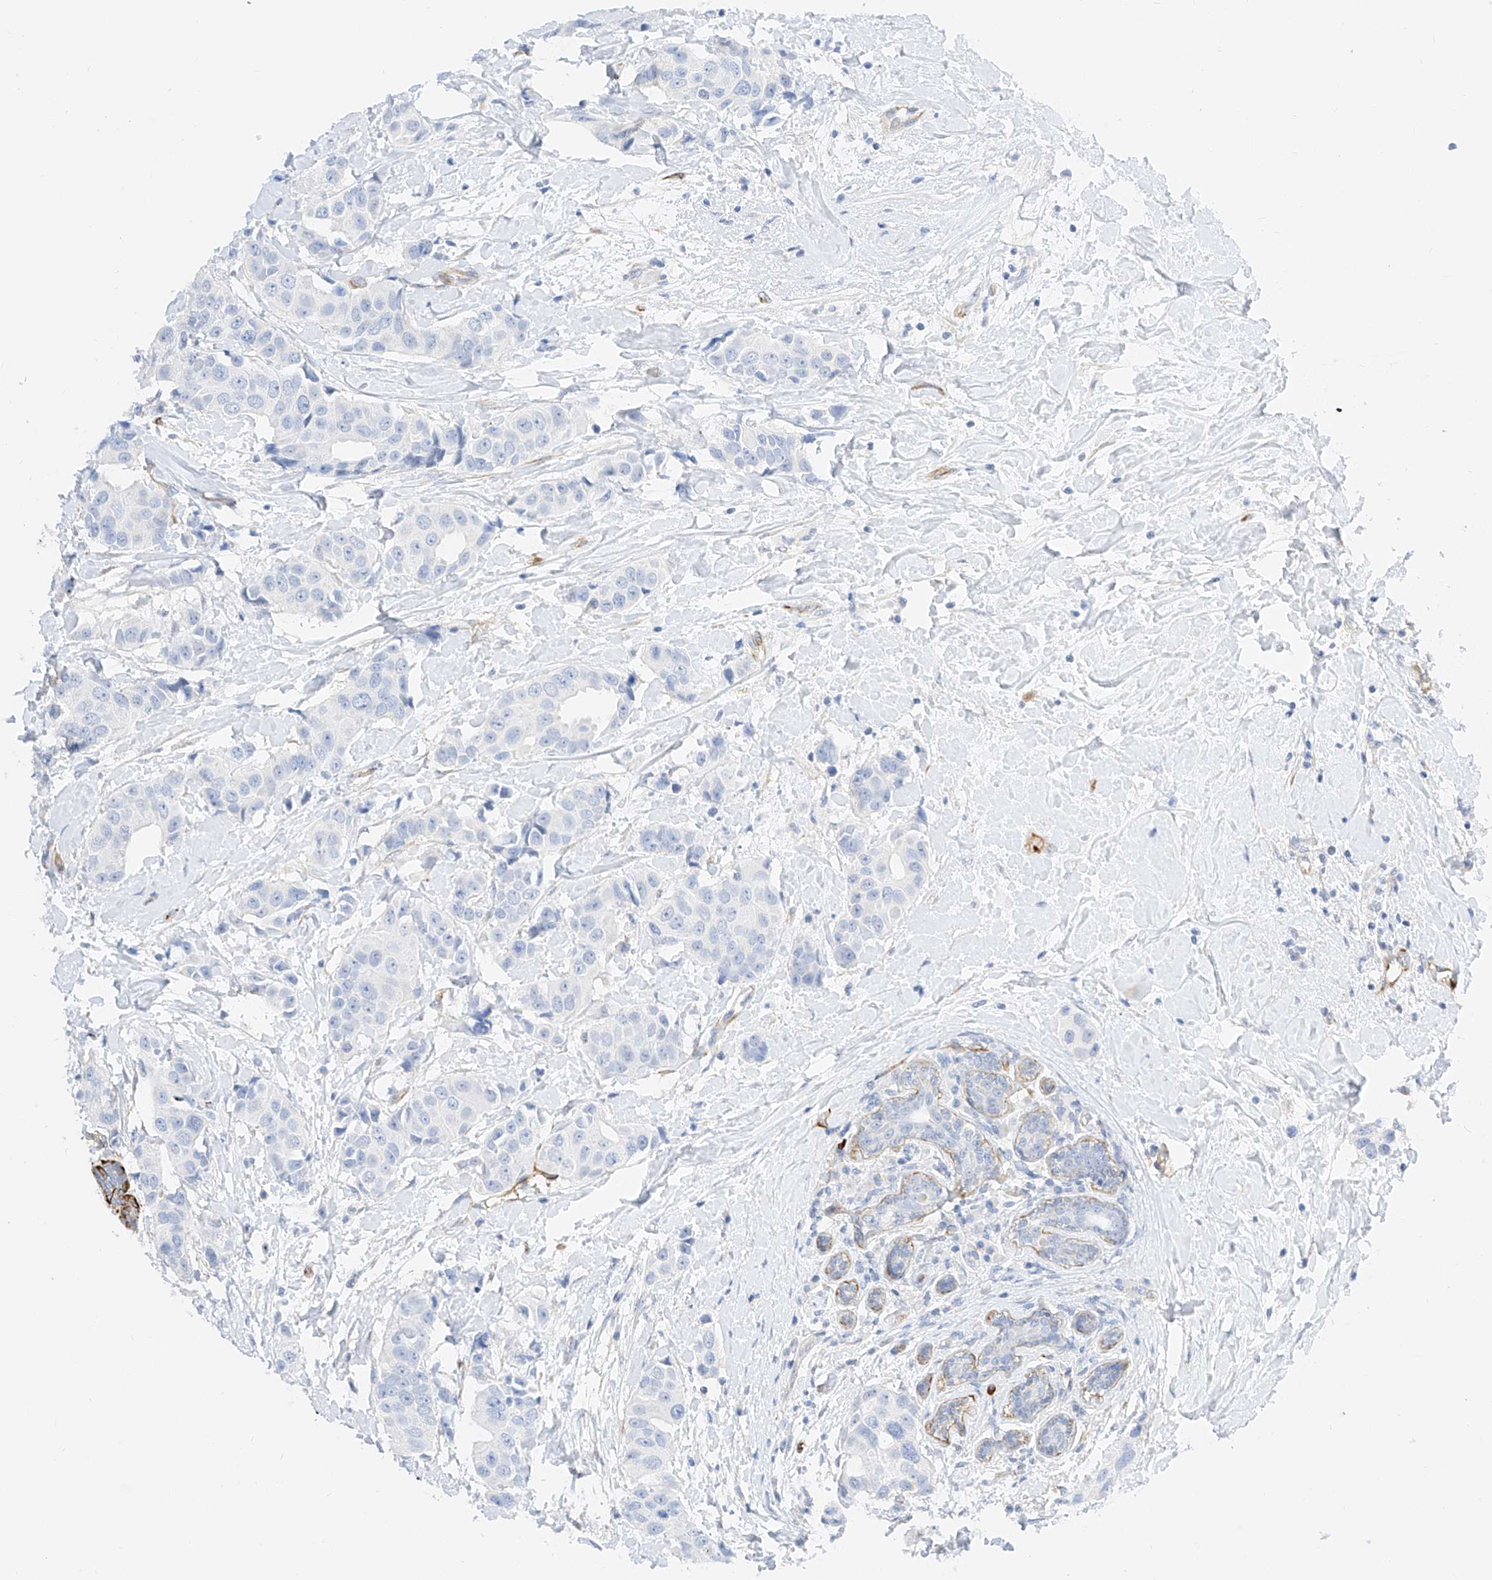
{"staining": {"intensity": "negative", "quantity": "none", "location": "none"}, "tissue": "breast cancer", "cell_type": "Tumor cells", "image_type": "cancer", "snomed": [{"axis": "morphology", "description": "Normal tissue, NOS"}, {"axis": "morphology", "description": "Duct carcinoma"}, {"axis": "topography", "description": "Breast"}], "caption": "DAB immunohistochemical staining of infiltrating ductal carcinoma (breast) reveals no significant positivity in tumor cells.", "gene": "CDCP2", "patient": {"sex": "female", "age": 39}}